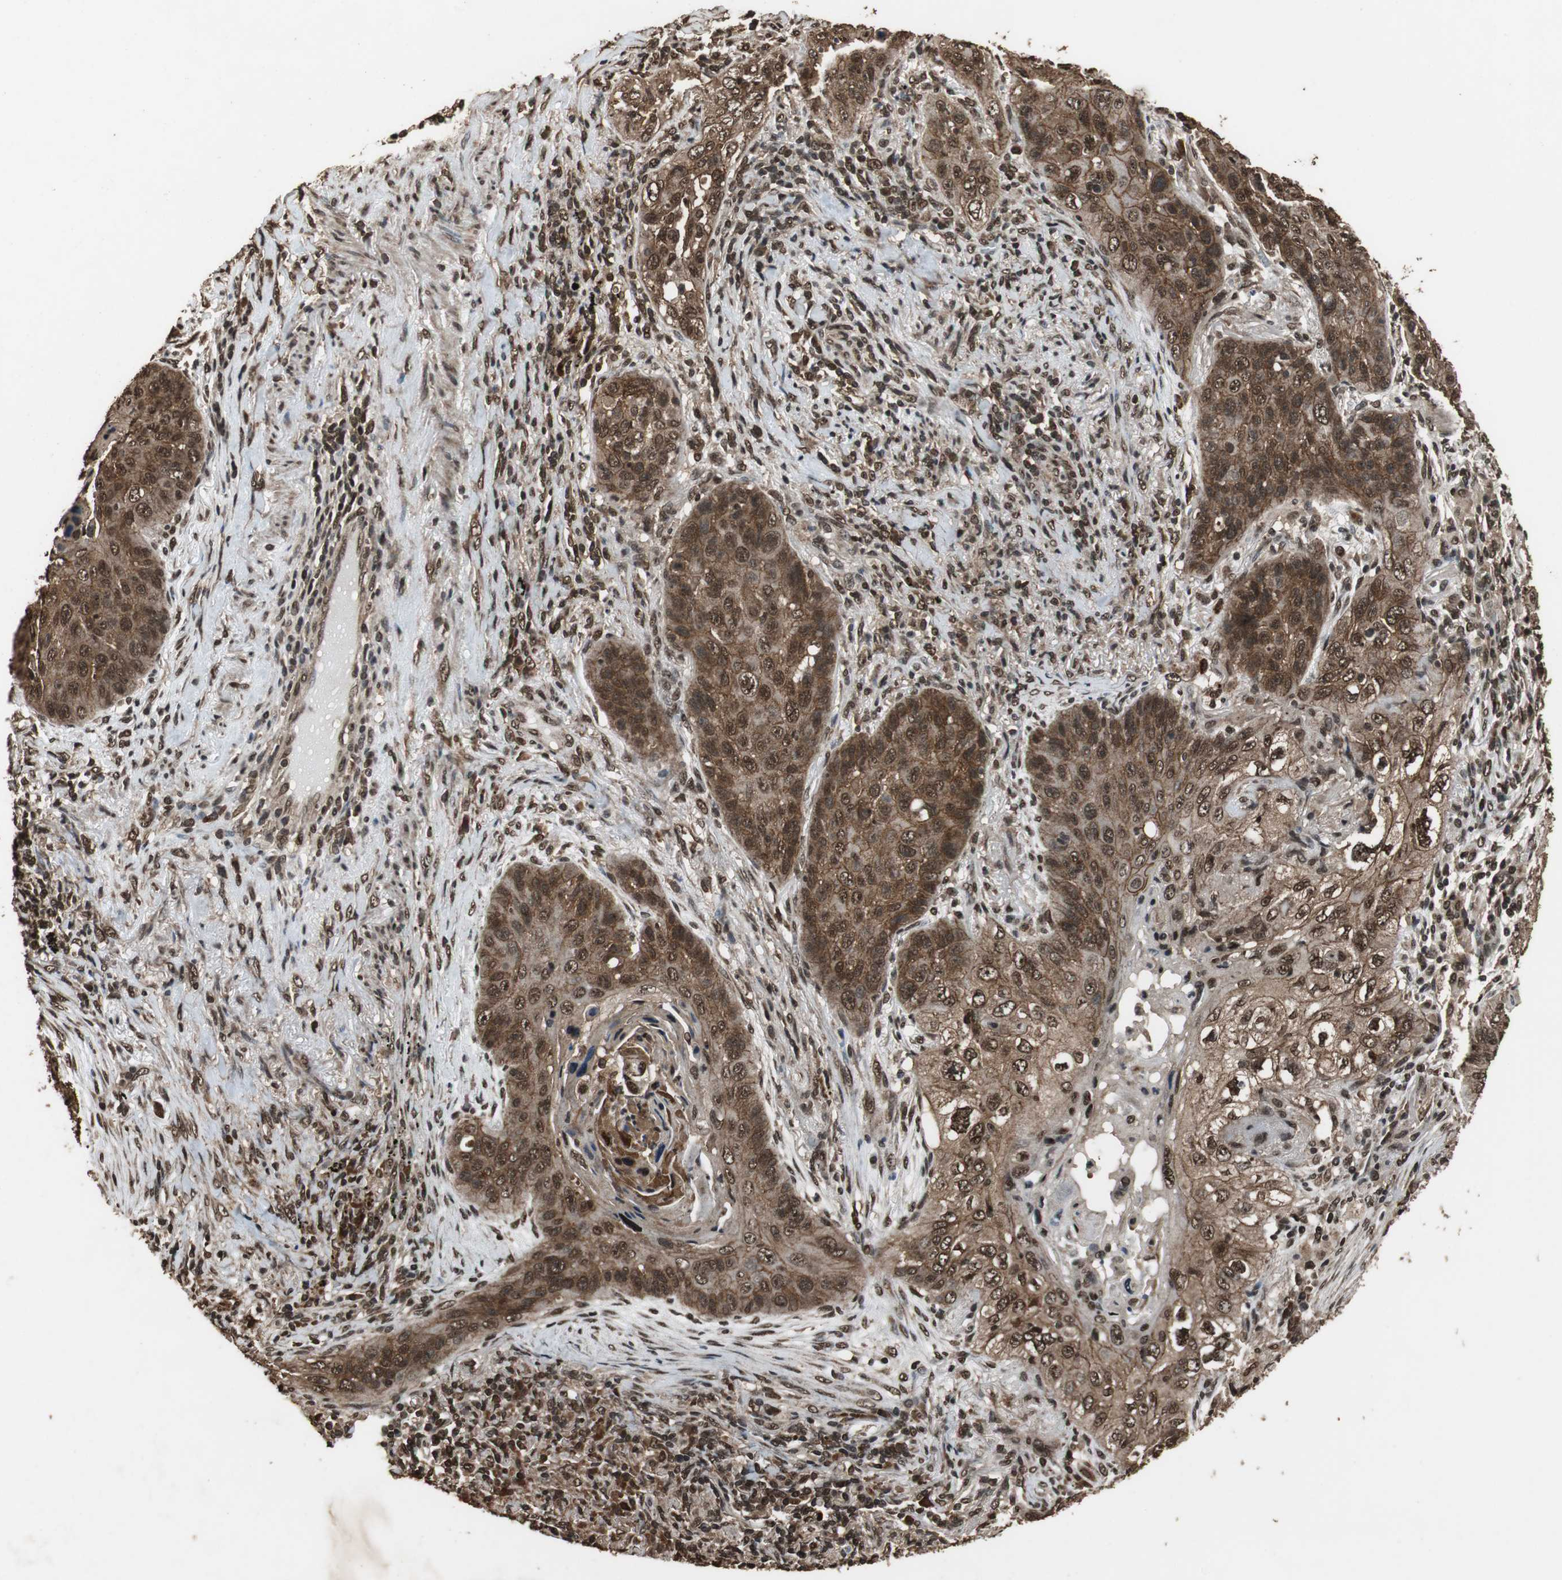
{"staining": {"intensity": "strong", "quantity": ">75%", "location": "cytoplasmic/membranous,nuclear"}, "tissue": "lung cancer", "cell_type": "Tumor cells", "image_type": "cancer", "snomed": [{"axis": "morphology", "description": "Squamous cell carcinoma, NOS"}, {"axis": "topography", "description": "Lung"}], "caption": "Strong cytoplasmic/membranous and nuclear expression for a protein is appreciated in approximately >75% of tumor cells of lung cancer using IHC.", "gene": "ZNF18", "patient": {"sex": "female", "age": 67}}